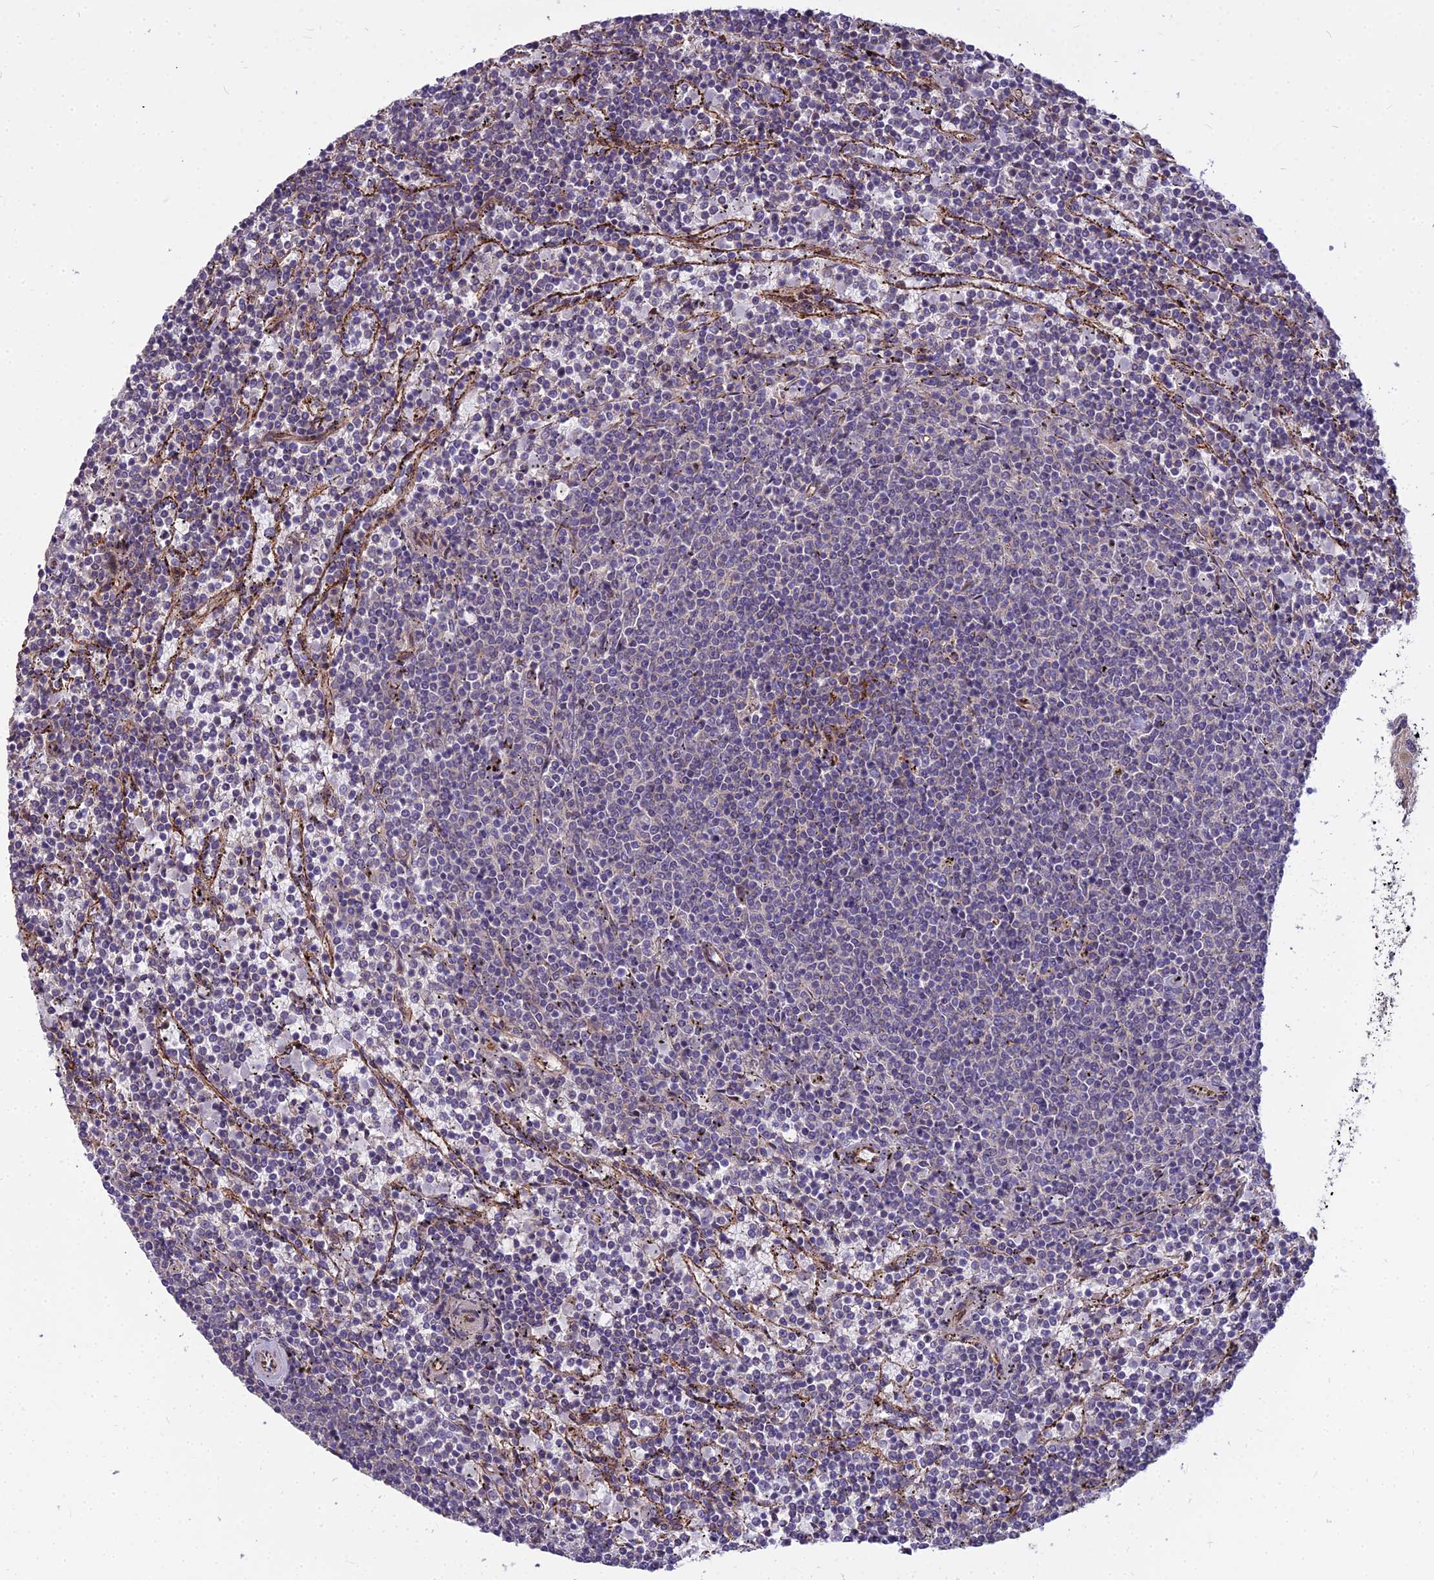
{"staining": {"intensity": "negative", "quantity": "none", "location": "none"}, "tissue": "lymphoma", "cell_type": "Tumor cells", "image_type": "cancer", "snomed": [{"axis": "morphology", "description": "Malignant lymphoma, non-Hodgkin's type, Low grade"}, {"axis": "topography", "description": "Spleen"}], "caption": "High magnification brightfield microscopy of lymphoma stained with DAB (brown) and counterstained with hematoxylin (blue): tumor cells show no significant staining.", "gene": "GLYATL3", "patient": {"sex": "female", "age": 50}}